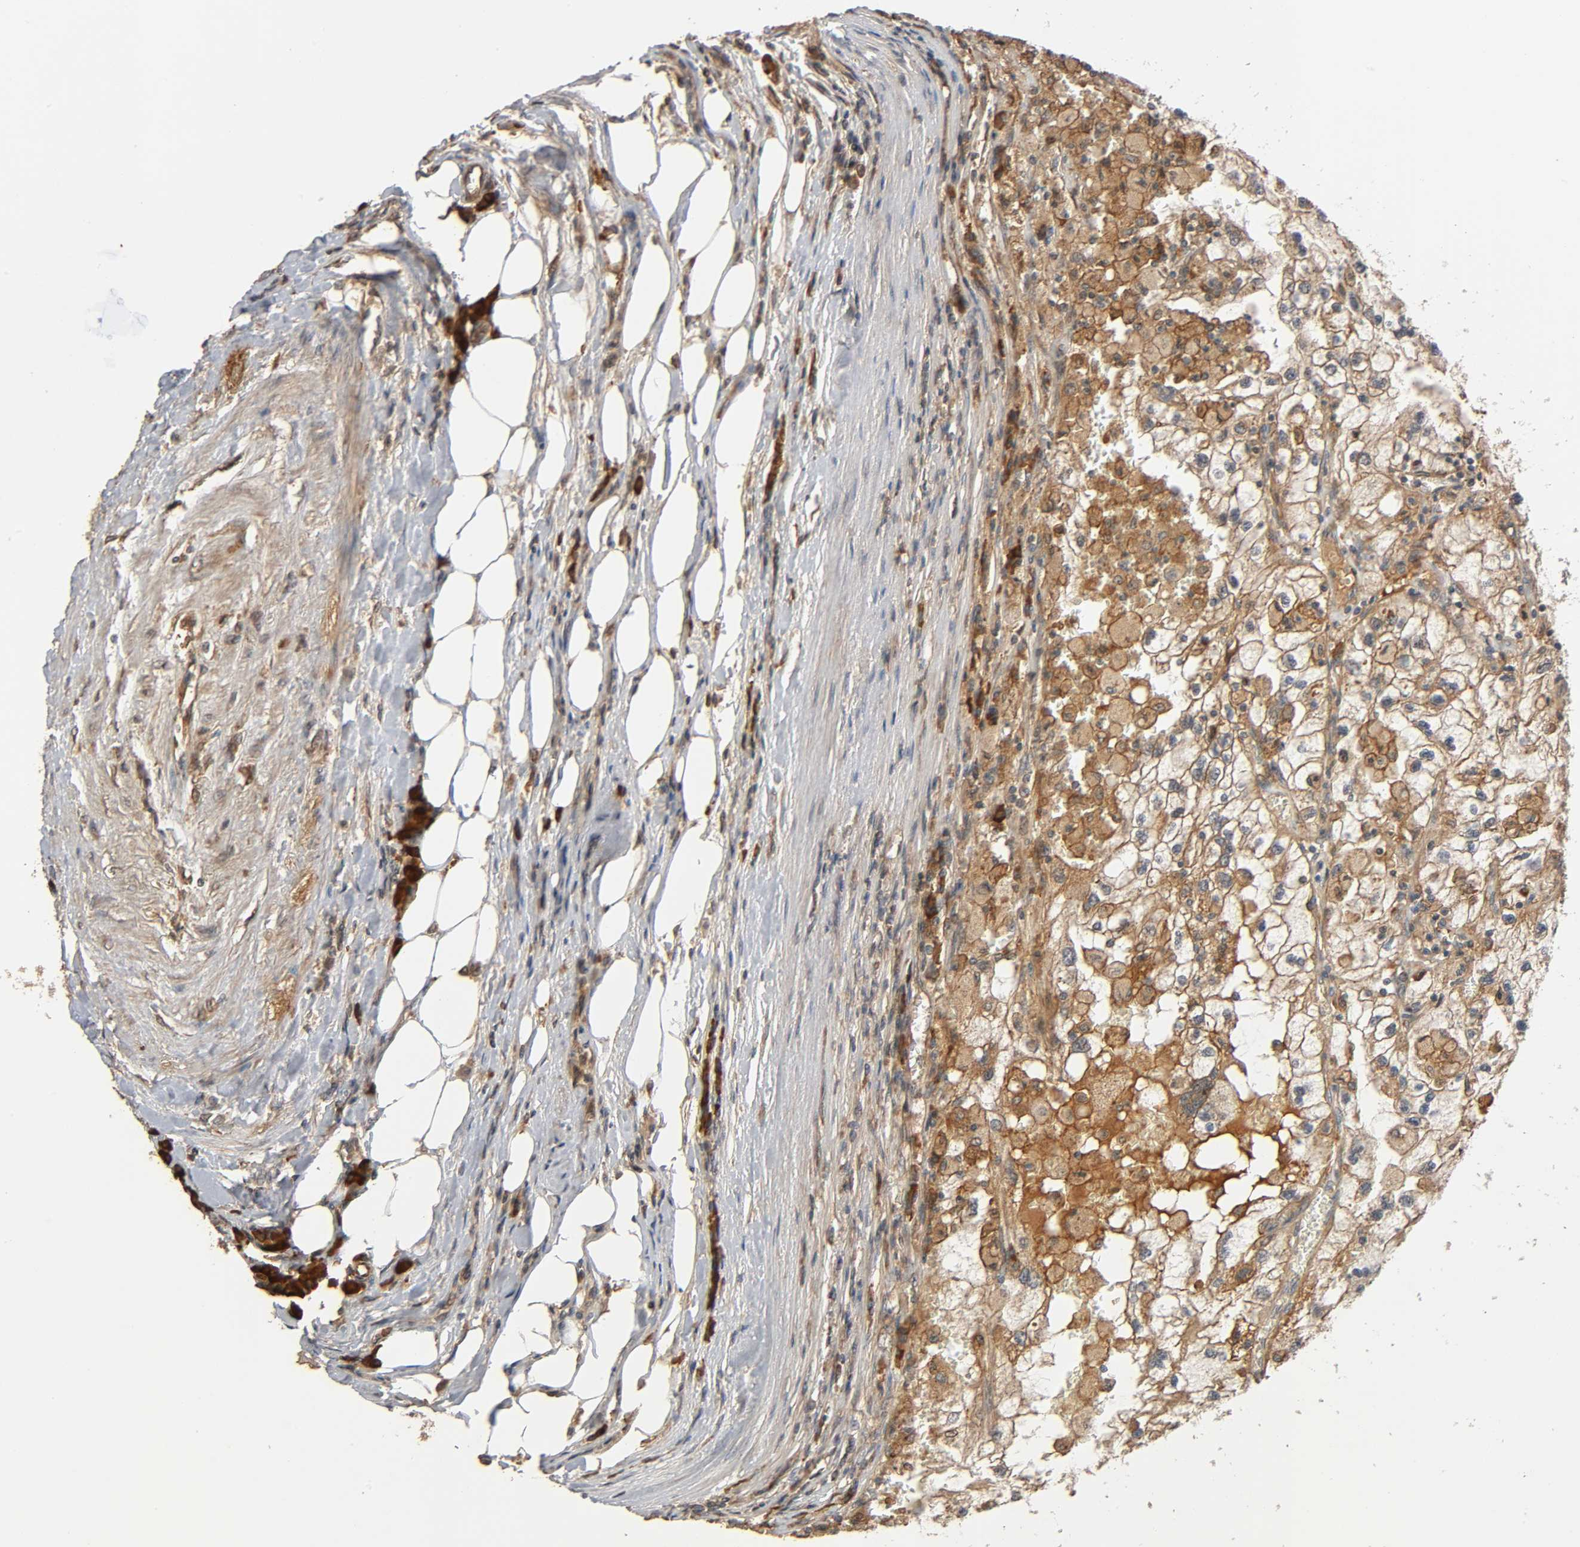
{"staining": {"intensity": "moderate", "quantity": ">75%", "location": "cytoplasmic/membranous"}, "tissue": "renal cancer", "cell_type": "Tumor cells", "image_type": "cancer", "snomed": [{"axis": "morphology", "description": "Normal tissue, NOS"}, {"axis": "morphology", "description": "Adenocarcinoma, NOS"}, {"axis": "topography", "description": "Kidney"}], "caption": "Human adenocarcinoma (renal) stained for a protein (brown) exhibits moderate cytoplasmic/membranous positive expression in about >75% of tumor cells.", "gene": "MAP3K8", "patient": {"sex": "male", "age": 71}}